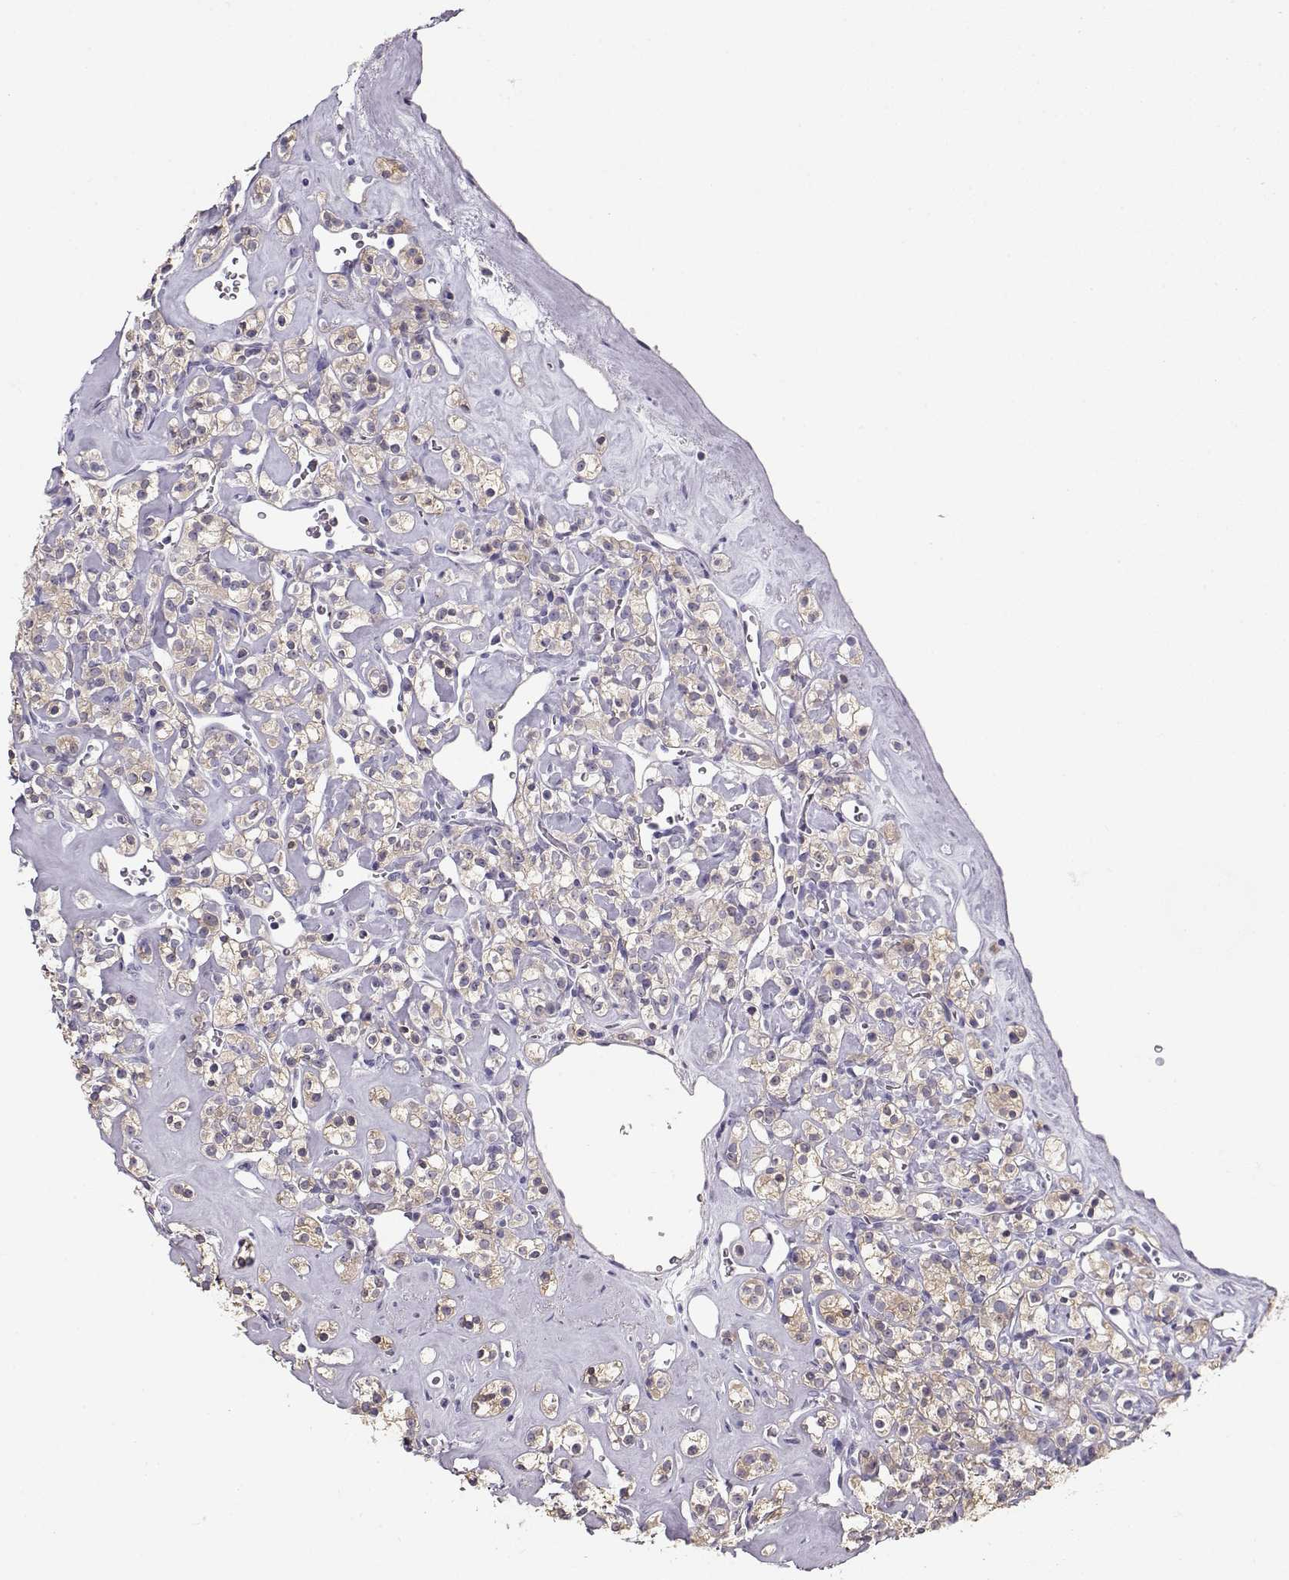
{"staining": {"intensity": "weak", "quantity": ">75%", "location": "cytoplasmic/membranous"}, "tissue": "renal cancer", "cell_type": "Tumor cells", "image_type": "cancer", "snomed": [{"axis": "morphology", "description": "Adenocarcinoma, NOS"}, {"axis": "topography", "description": "Kidney"}], "caption": "A brown stain highlights weak cytoplasmic/membranous expression of a protein in human adenocarcinoma (renal) tumor cells. Nuclei are stained in blue.", "gene": "NDRG4", "patient": {"sex": "male", "age": 77}}